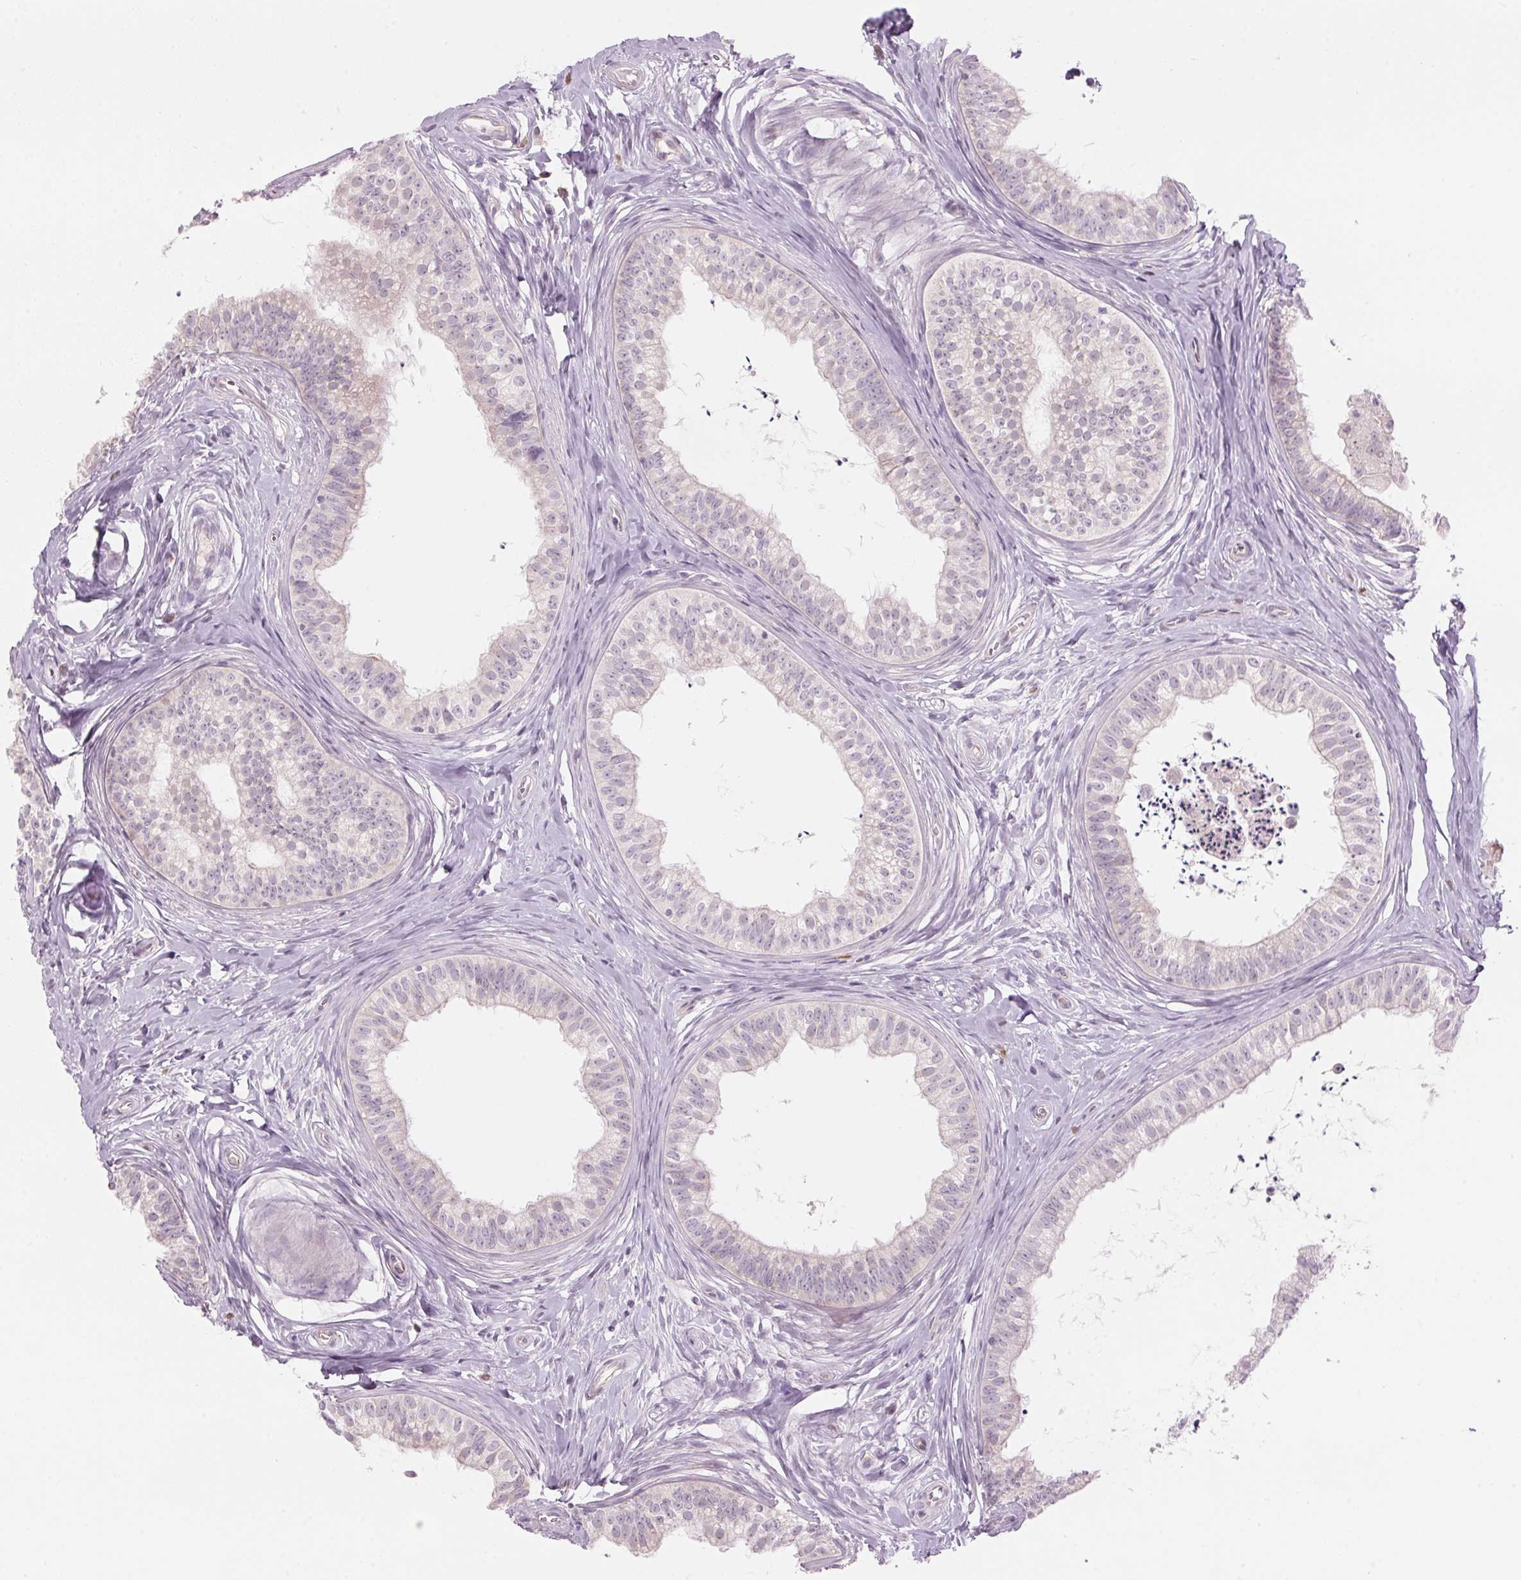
{"staining": {"intensity": "weak", "quantity": "<25%", "location": "cytoplasmic/membranous"}, "tissue": "epididymis", "cell_type": "Glandular cells", "image_type": "normal", "snomed": [{"axis": "morphology", "description": "Normal tissue, NOS"}, {"axis": "topography", "description": "Epididymis"}], "caption": "The photomicrograph reveals no significant staining in glandular cells of epididymis.", "gene": "GNMT", "patient": {"sex": "male", "age": 24}}